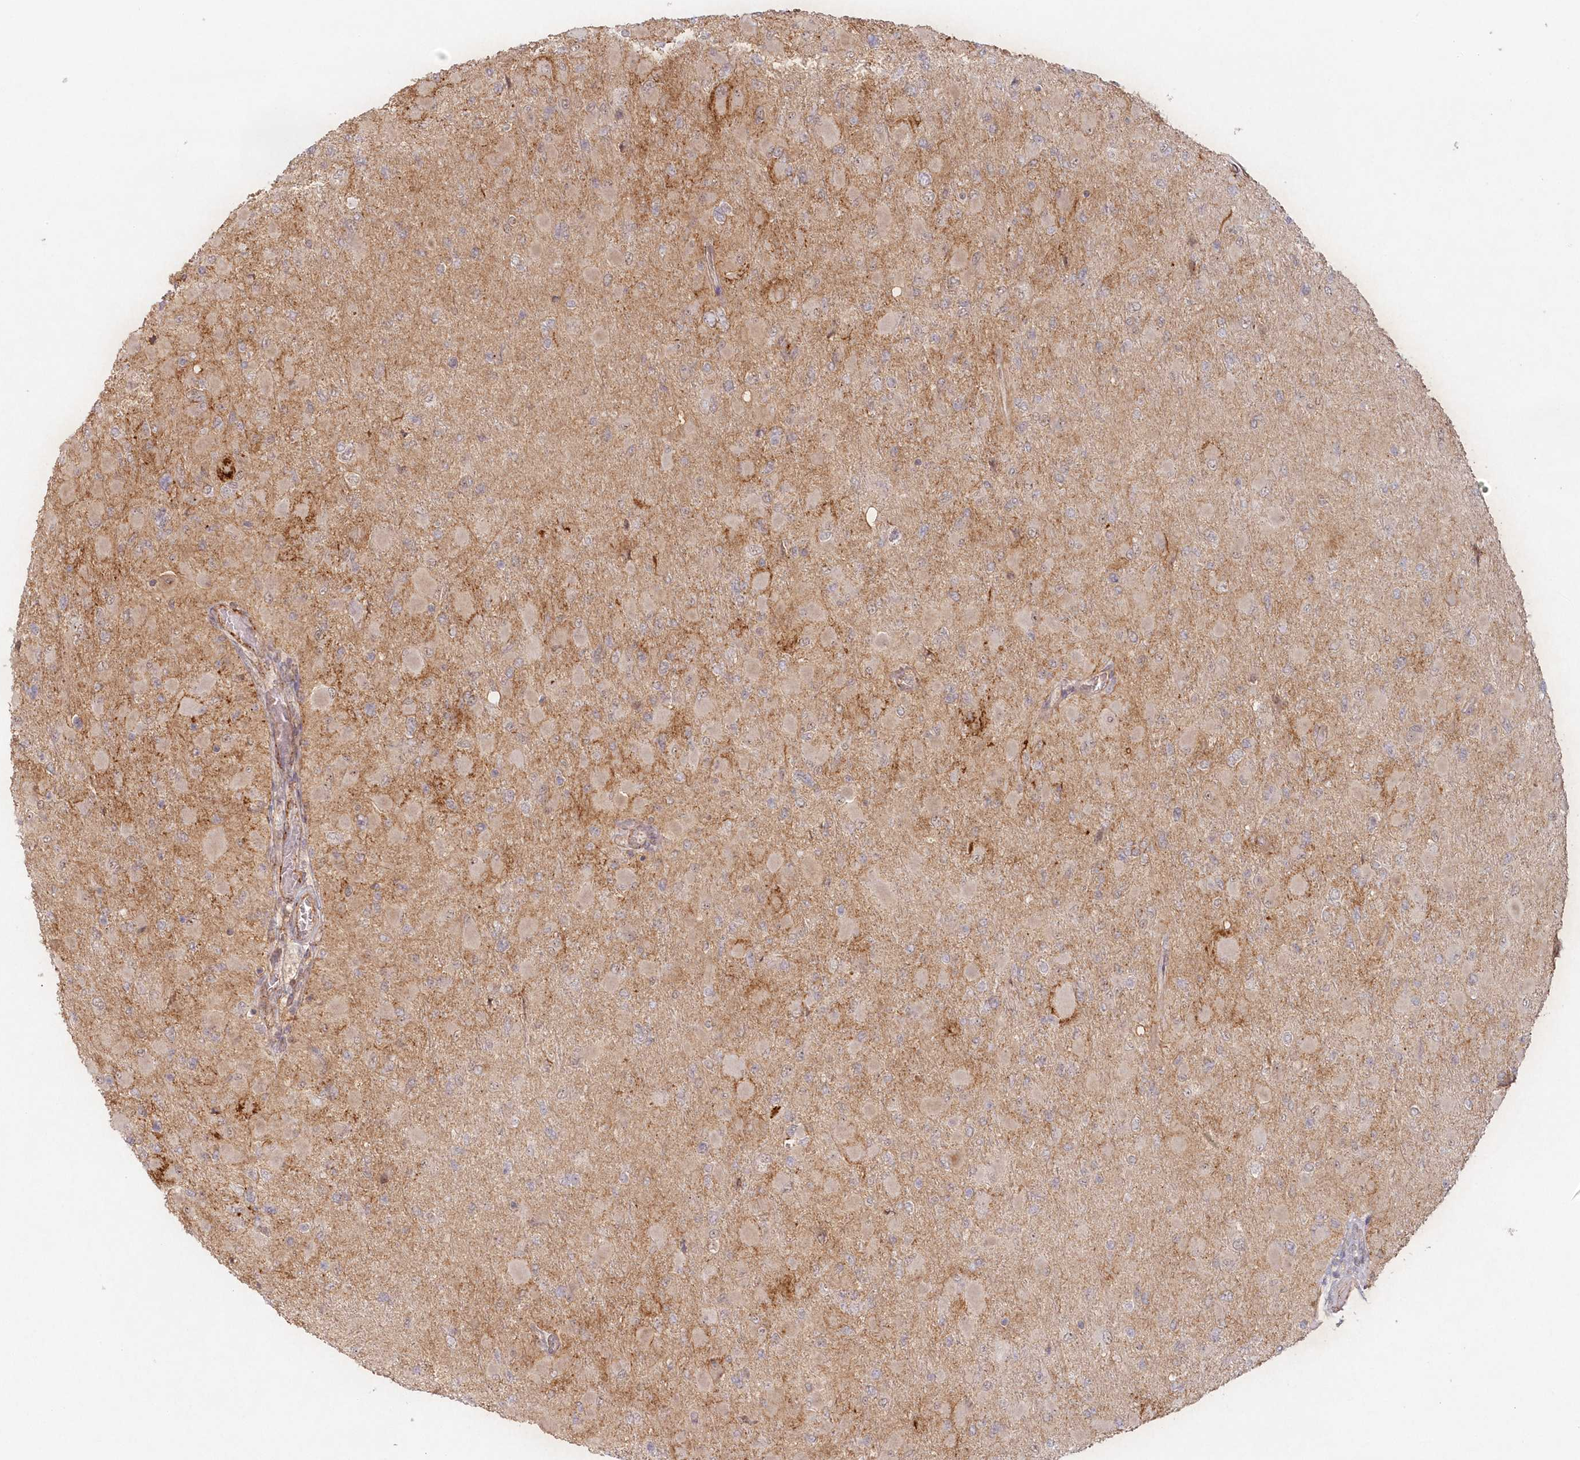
{"staining": {"intensity": "weak", "quantity": "25%-75%", "location": "cytoplasmic/membranous"}, "tissue": "glioma", "cell_type": "Tumor cells", "image_type": "cancer", "snomed": [{"axis": "morphology", "description": "Glioma, malignant, High grade"}, {"axis": "topography", "description": "Cerebral cortex"}], "caption": "DAB (3,3'-diaminobenzidine) immunohistochemical staining of human malignant glioma (high-grade) reveals weak cytoplasmic/membranous protein staining in about 25%-75% of tumor cells.", "gene": "TOGARAM2", "patient": {"sex": "female", "age": 36}}